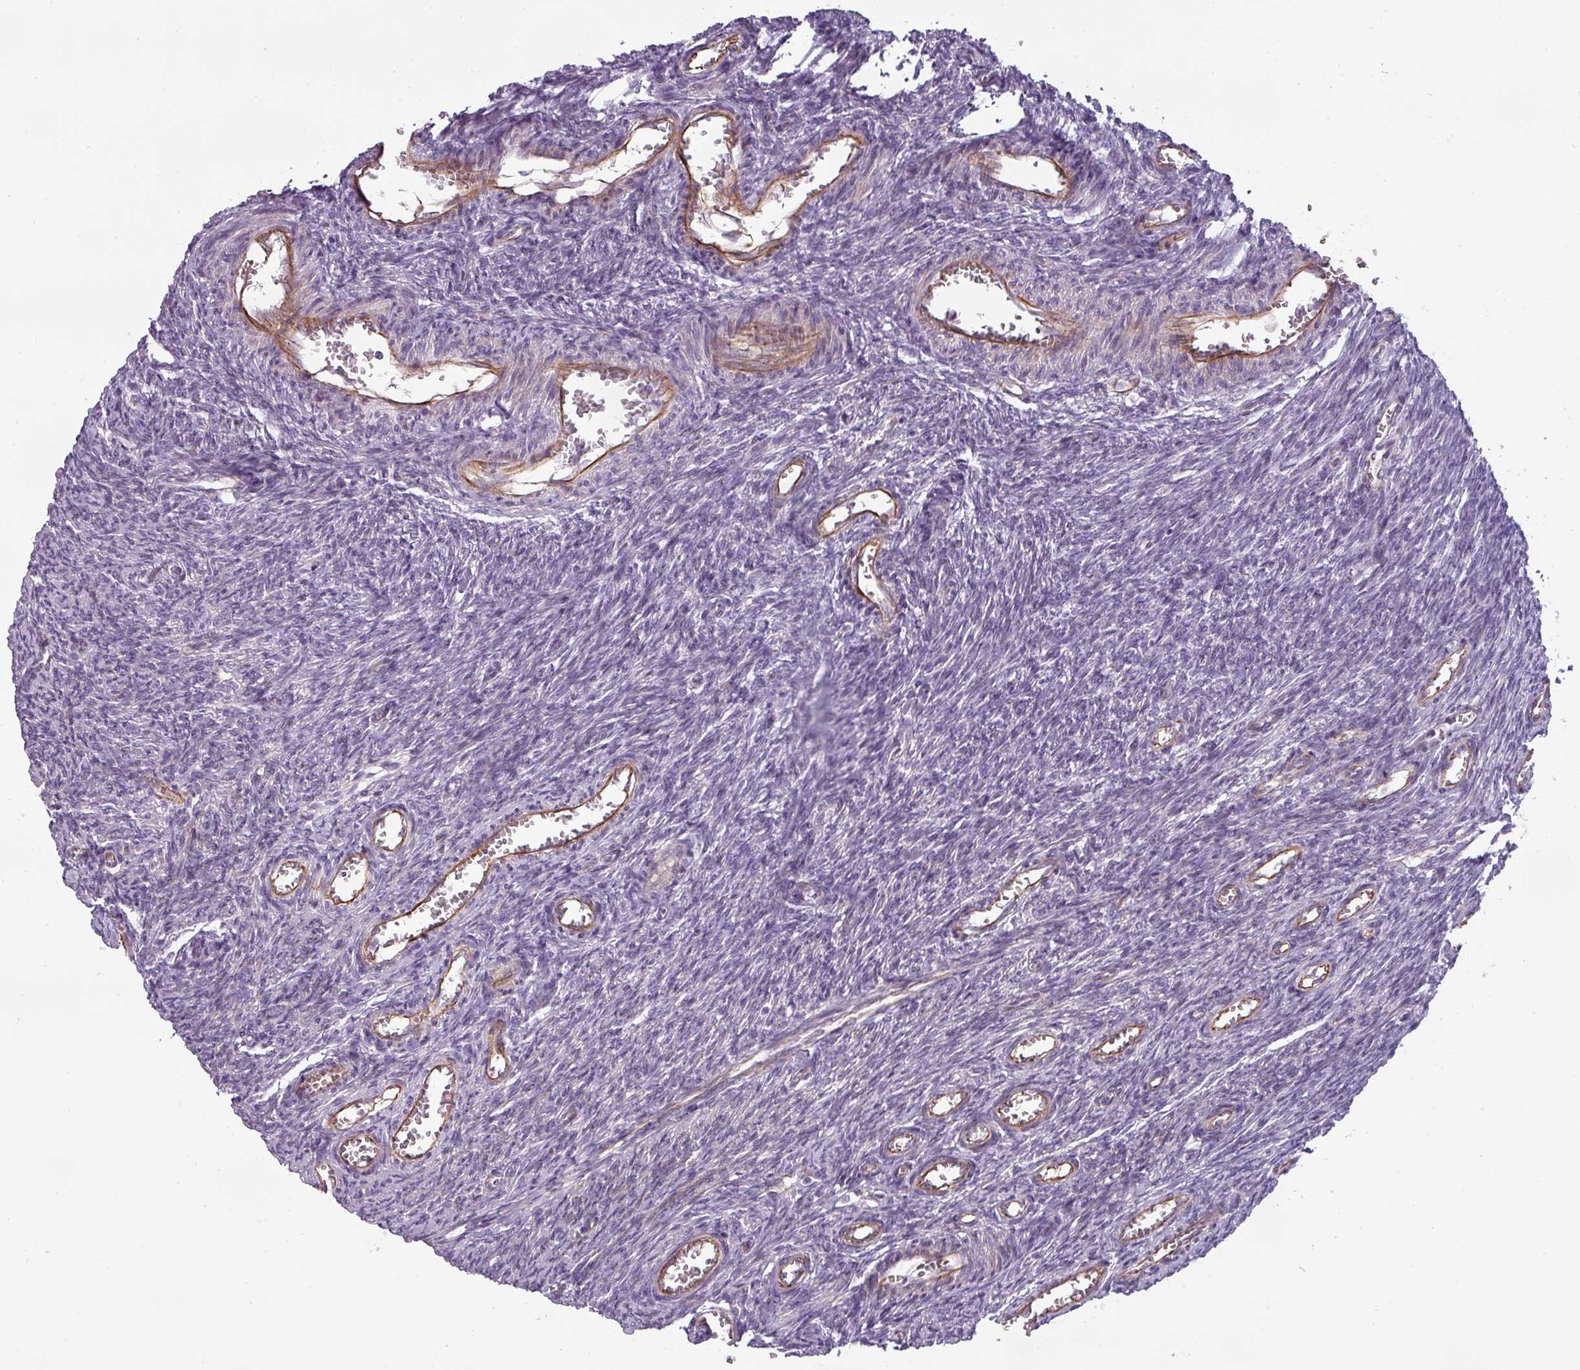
{"staining": {"intensity": "negative", "quantity": "none", "location": "none"}, "tissue": "ovary", "cell_type": "Ovarian stroma cells", "image_type": "normal", "snomed": [{"axis": "morphology", "description": "Normal tissue, NOS"}, {"axis": "topography", "description": "Ovary"}], "caption": "Normal ovary was stained to show a protein in brown. There is no significant positivity in ovarian stroma cells. (DAB immunohistochemistry (IHC) visualized using brightfield microscopy, high magnification).", "gene": "CHRDL1", "patient": {"sex": "female", "age": 44}}